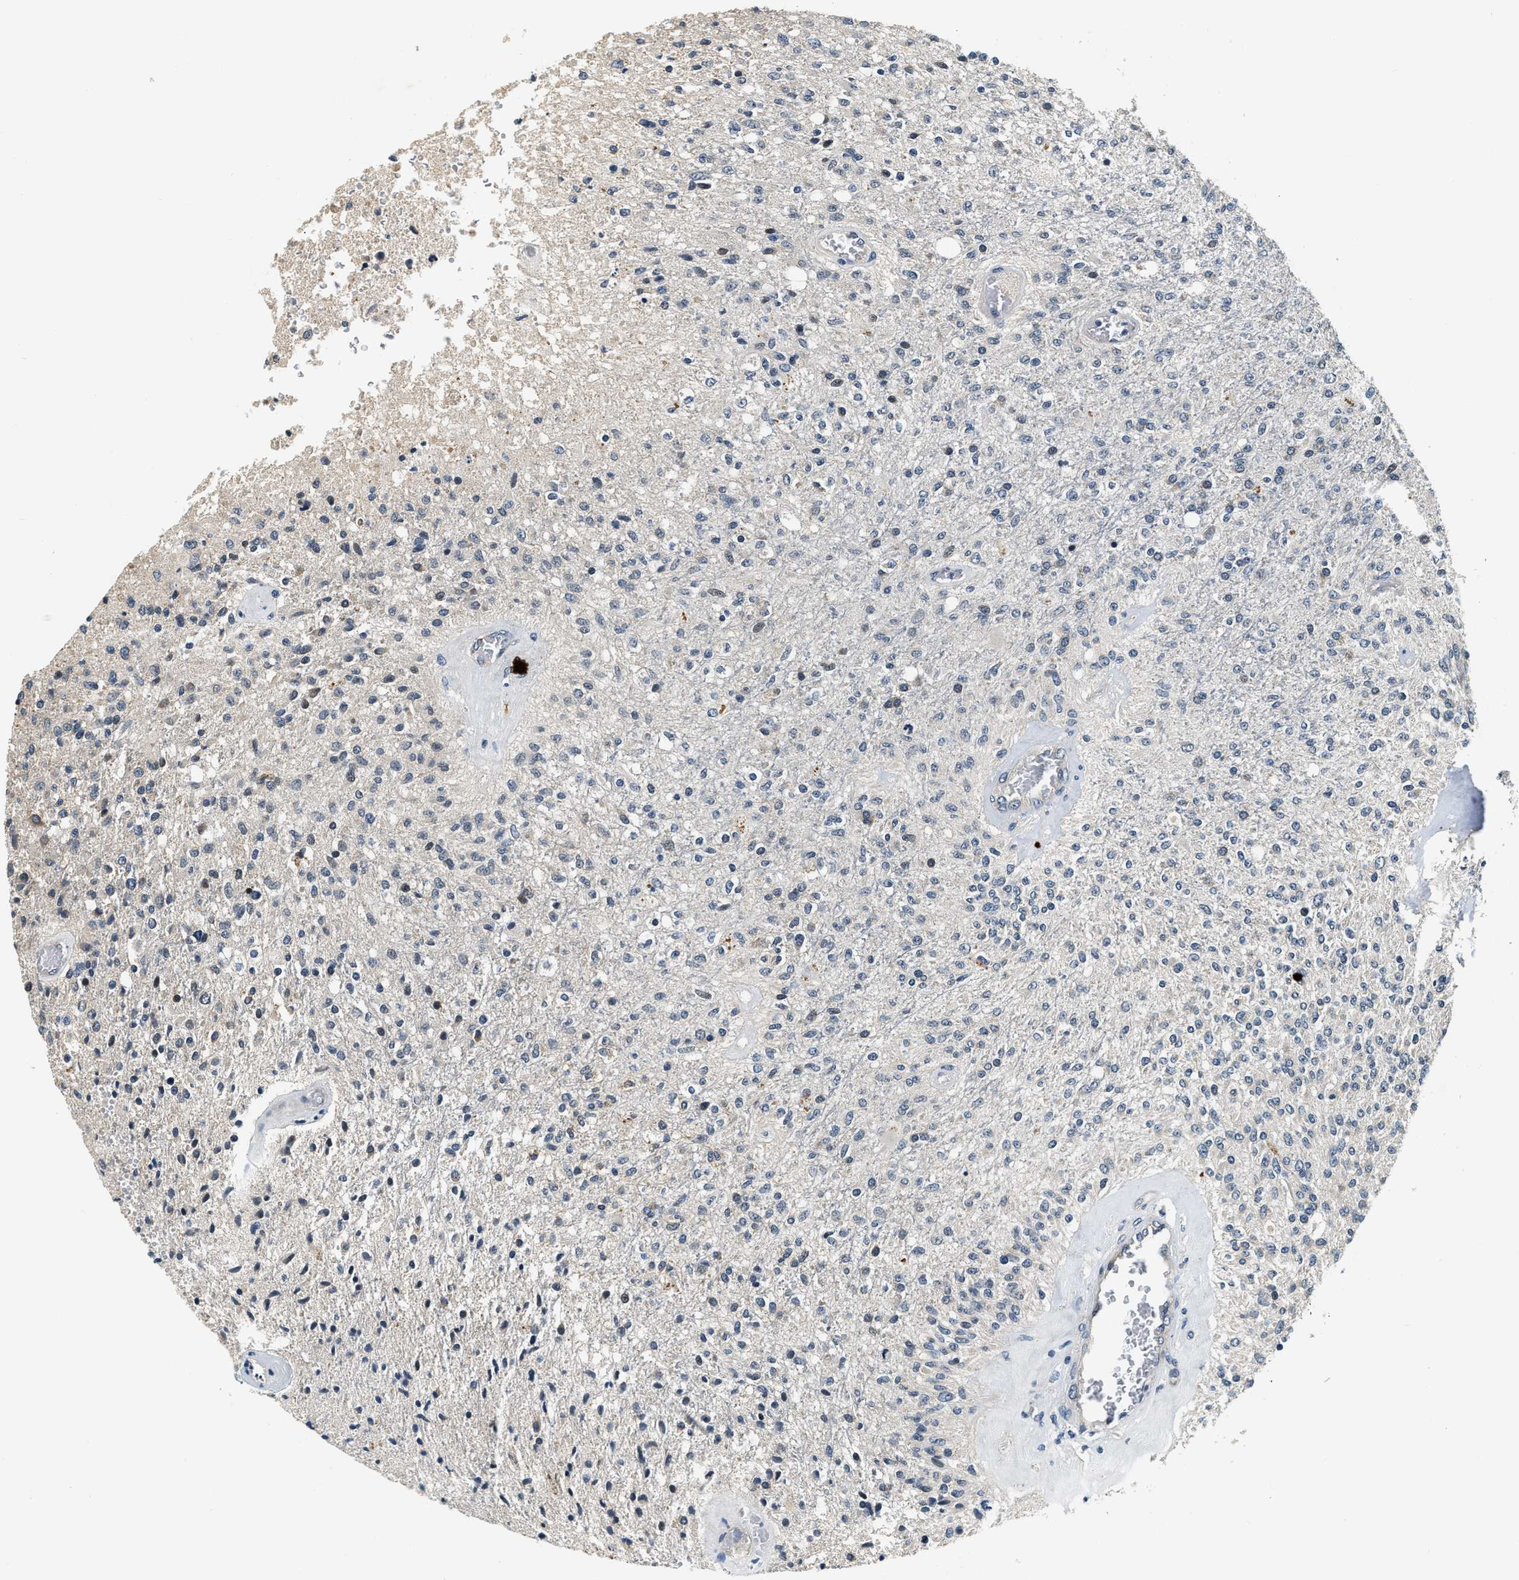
{"staining": {"intensity": "negative", "quantity": "none", "location": "none"}, "tissue": "glioma", "cell_type": "Tumor cells", "image_type": "cancer", "snomed": [{"axis": "morphology", "description": "Normal tissue, NOS"}, {"axis": "morphology", "description": "Glioma, malignant, High grade"}, {"axis": "topography", "description": "Cerebral cortex"}], "caption": "DAB immunohistochemical staining of glioma exhibits no significant positivity in tumor cells.", "gene": "YAE1", "patient": {"sex": "male", "age": 77}}